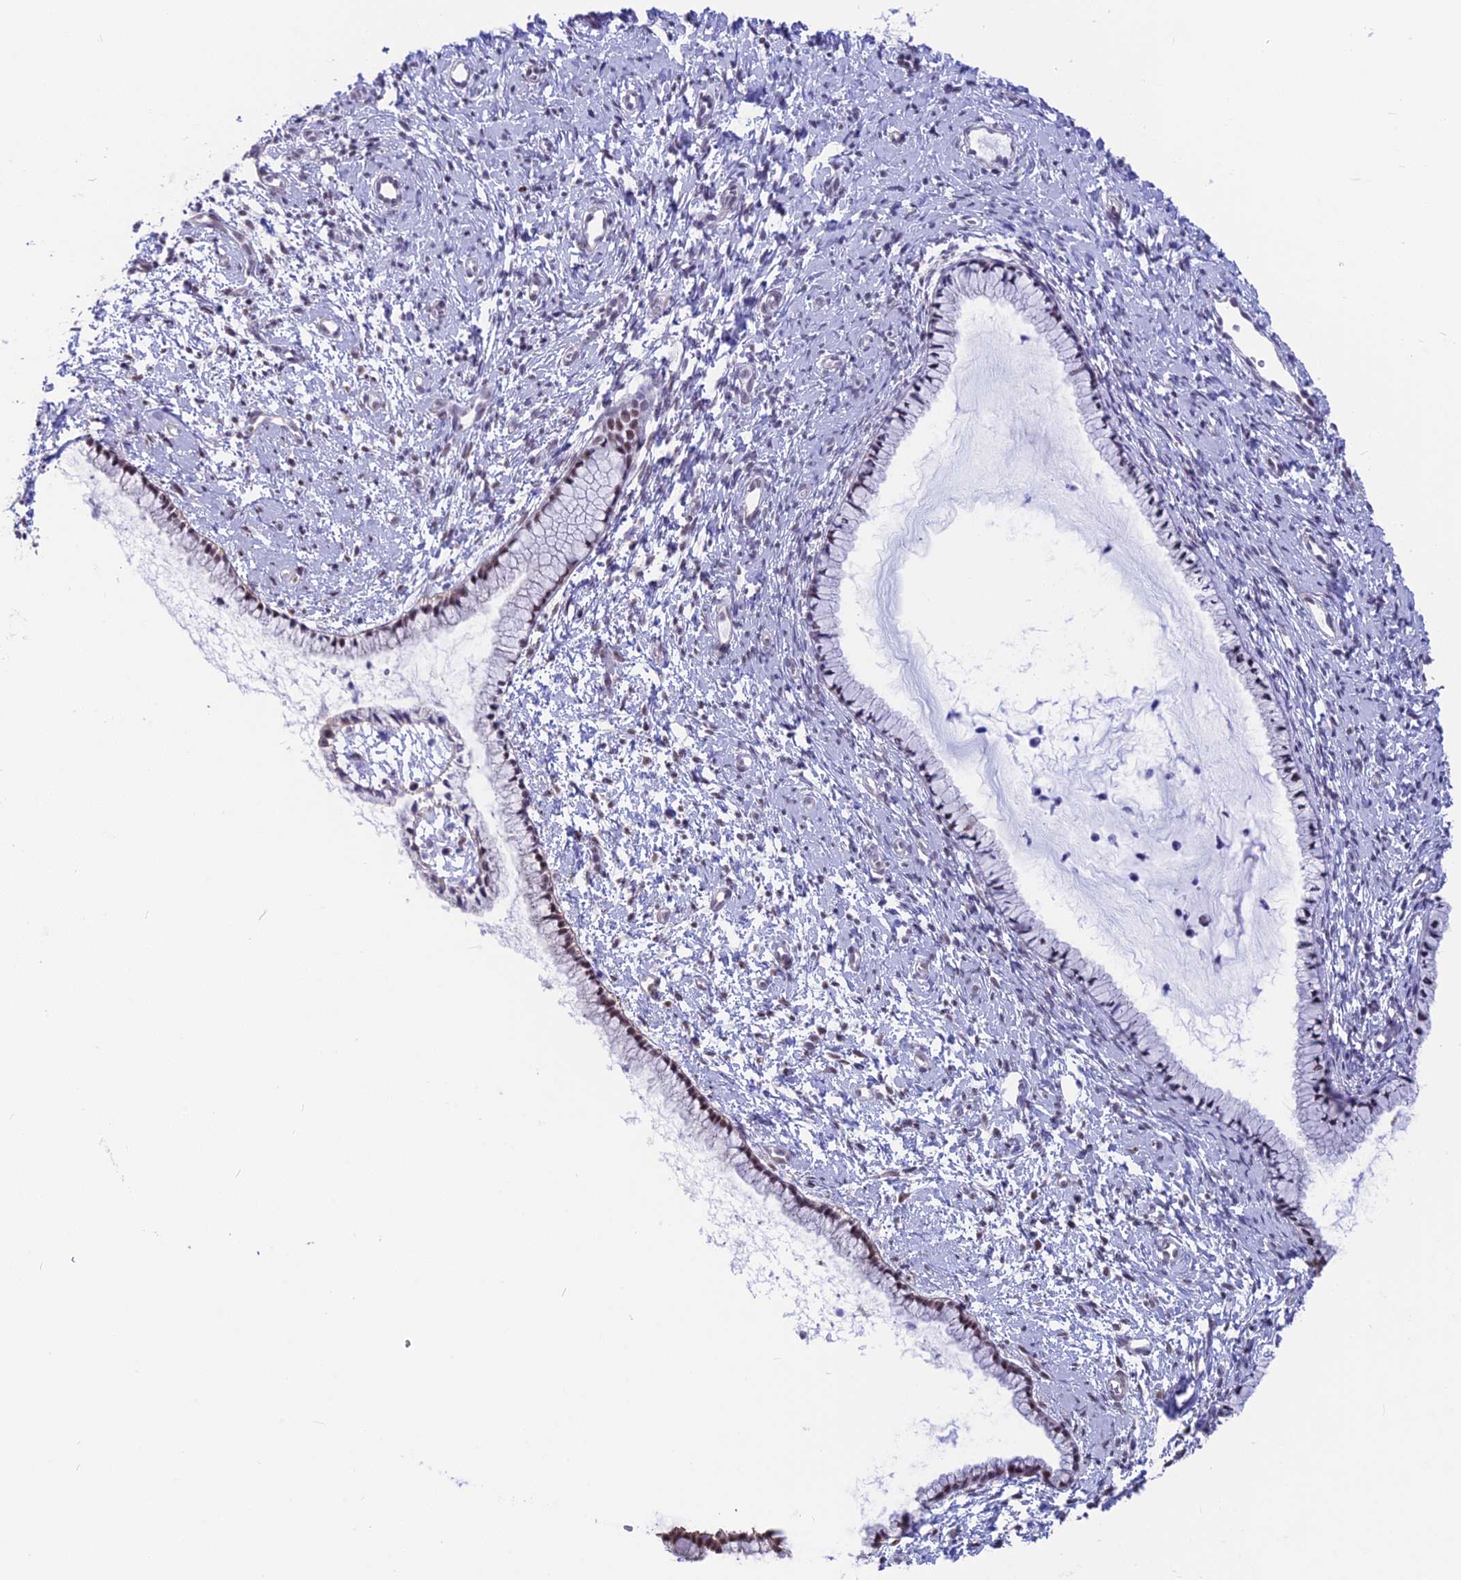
{"staining": {"intensity": "moderate", "quantity": "<25%", "location": "nuclear"}, "tissue": "cervix", "cell_type": "Glandular cells", "image_type": "normal", "snomed": [{"axis": "morphology", "description": "Normal tissue, NOS"}, {"axis": "topography", "description": "Cervix"}], "caption": "A high-resolution histopathology image shows immunohistochemistry (IHC) staining of benign cervix, which exhibits moderate nuclear positivity in approximately <25% of glandular cells.", "gene": "SRSF5", "patient": {"sex": "female", "age": 57}}